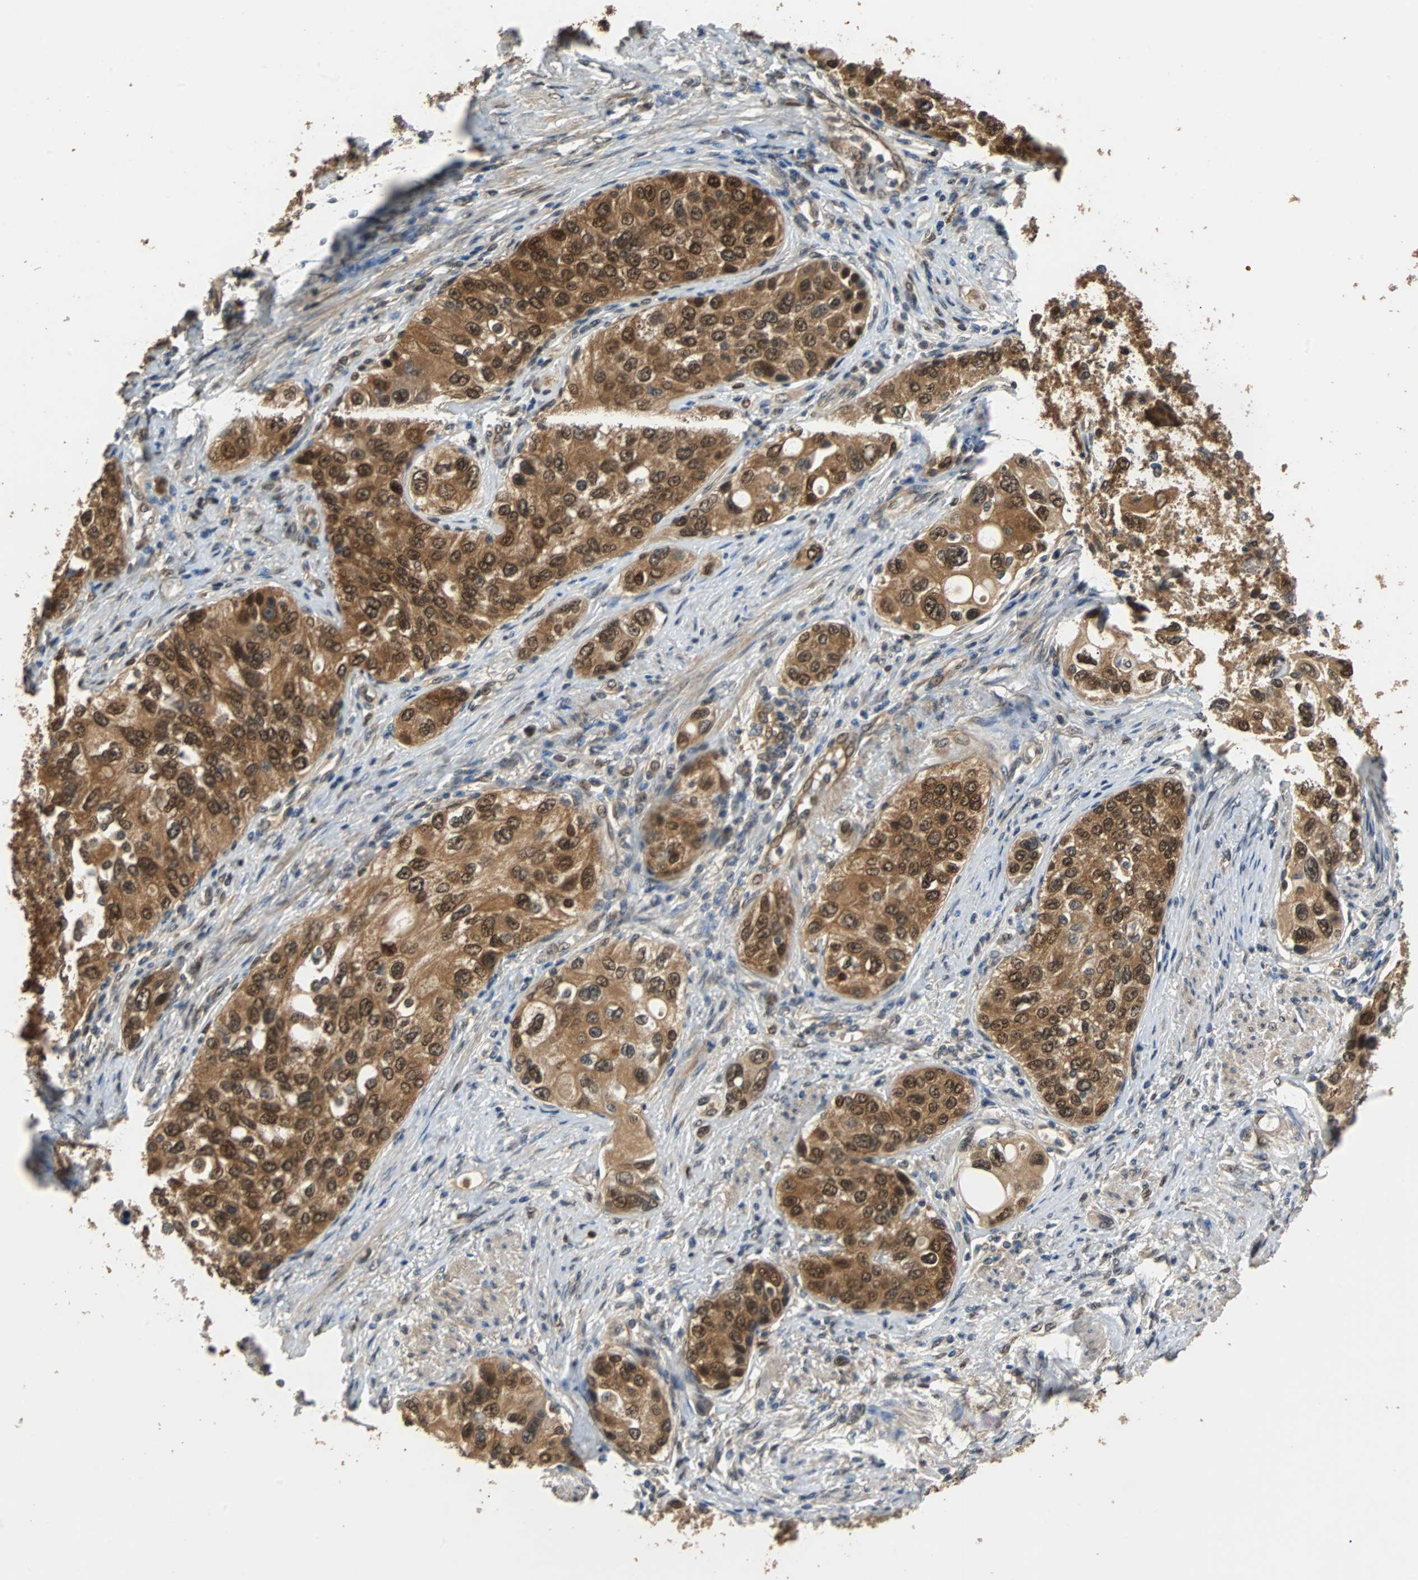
{"staining": {"intensity": "strong", "quantity": ">75%", "location": "cytoplasmic/membranous,nuclear"}, "tissue": "urothelial cancer", "cell_type": "Tumor cells", "image_type": "cancer", "snomed": [{"axis": "morphology", "description": "Urothelial carcinoma, High grade"}, {"axis": "topography", "description": "Urinary bladder"}], "caption": "A micrograph showing strong cytoplasmic/membranous and nuclear expression in approximately >75% of tumor cells in urothelial cancer, as visualized by brown immunohistochemical staining.", "gene": "PRDX6", "patient": {"sex": "female", "age": 56}}